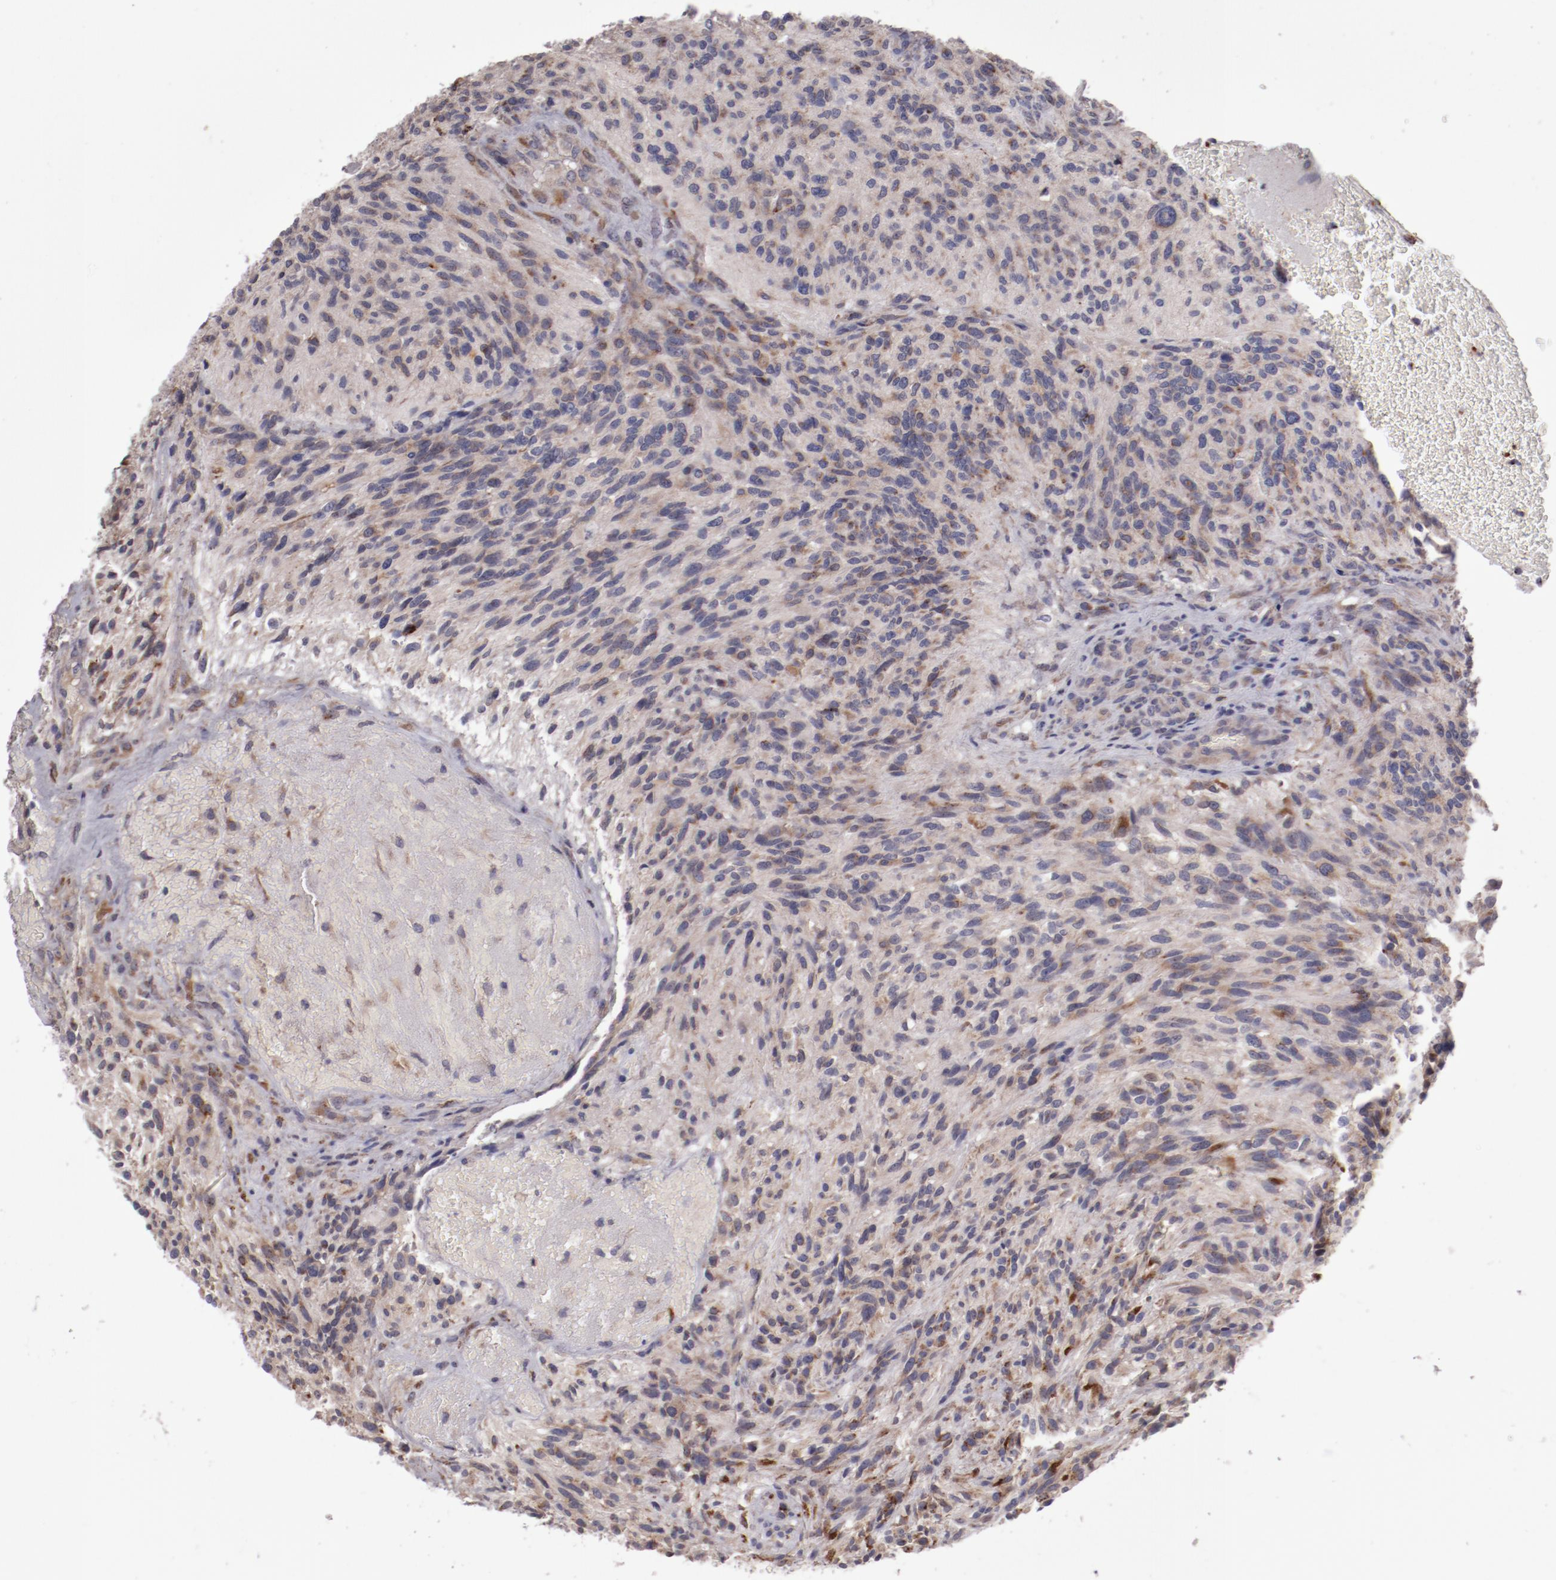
{"staining": {"intensity": "moderate", "quantity": "25%-75%", "location": "cytoplasmic/membranous"}, "tissue": "glioma", "cell_type": "Tumor cells", "image_type": "cancer", "snomed": [{"axis": "morphology", "description": "Normal tissue, NOS"}, {"axis": "morphology", "description": "Glioma, malignant, High grade"}, {"axis": "topography", "description": "Cerebral cortex"}], "caption": "Moderate cytoplasmic/membranous expression is present in approximately 25%-75% of tumor cells in glioma. Immunohistochemistry (ihc) stains the protein of interest in brown and the nuclei are stained blue.", "gene": "IL12A", "patient": {"sex": "male", "age": 75}}